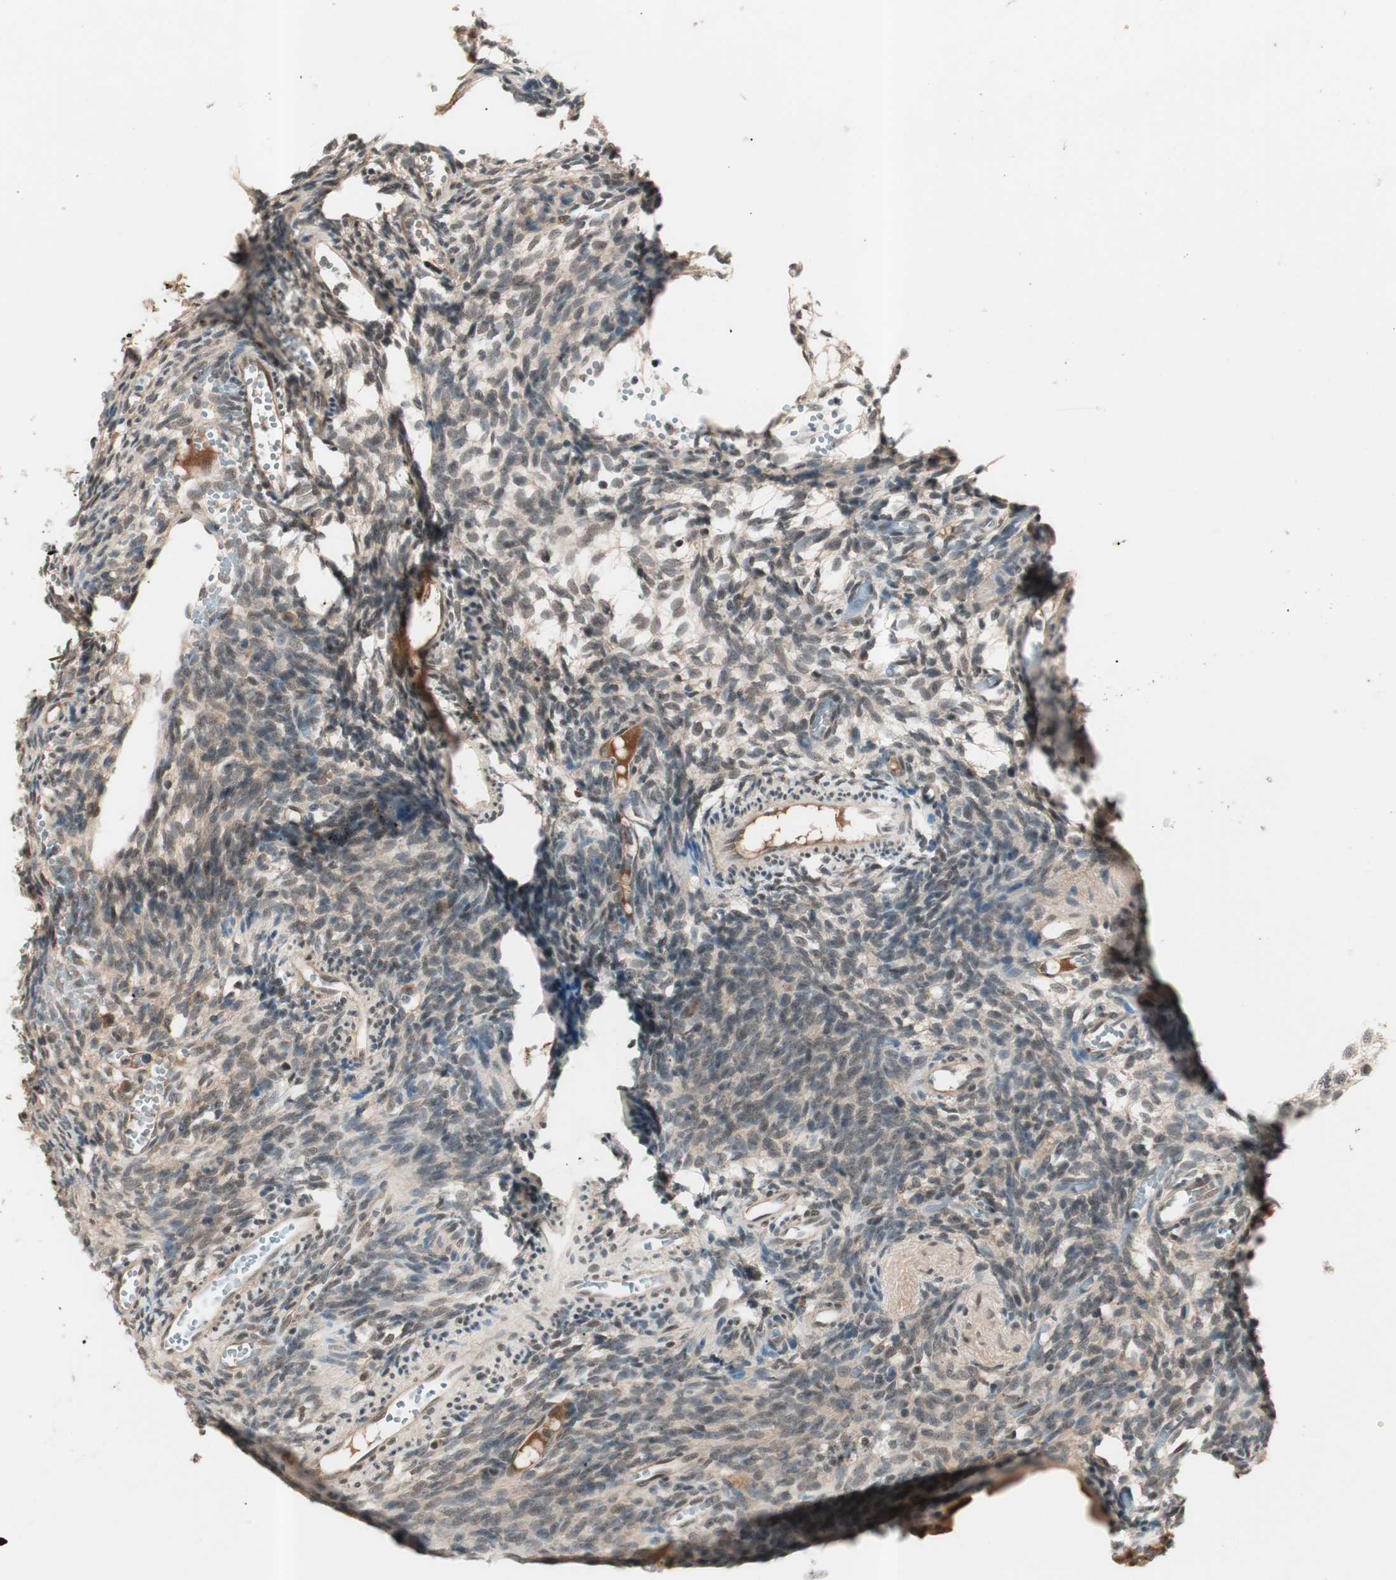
{"staining": {"intensity": "weak", "quantity": "25%-75%", "location": "nuclear"}, "tissue": "ovary", "cell_type": "Ovarian stroma cells", "image_type": "normal", "snomed": [{"axis": "morphology", "description": "Normal tissue, NOS"}, {"axis": "topography", "description": "Ovary"}], "caption": "Ovary stained with DAB (3,3'-diaminobenzidine) IHC exhibits low levels of weak nuclear expression in approximately 25%-75% of ovarian stroma cells.", "gene": "NFRKB", "patient": {"sex": "female", "age": 35}}